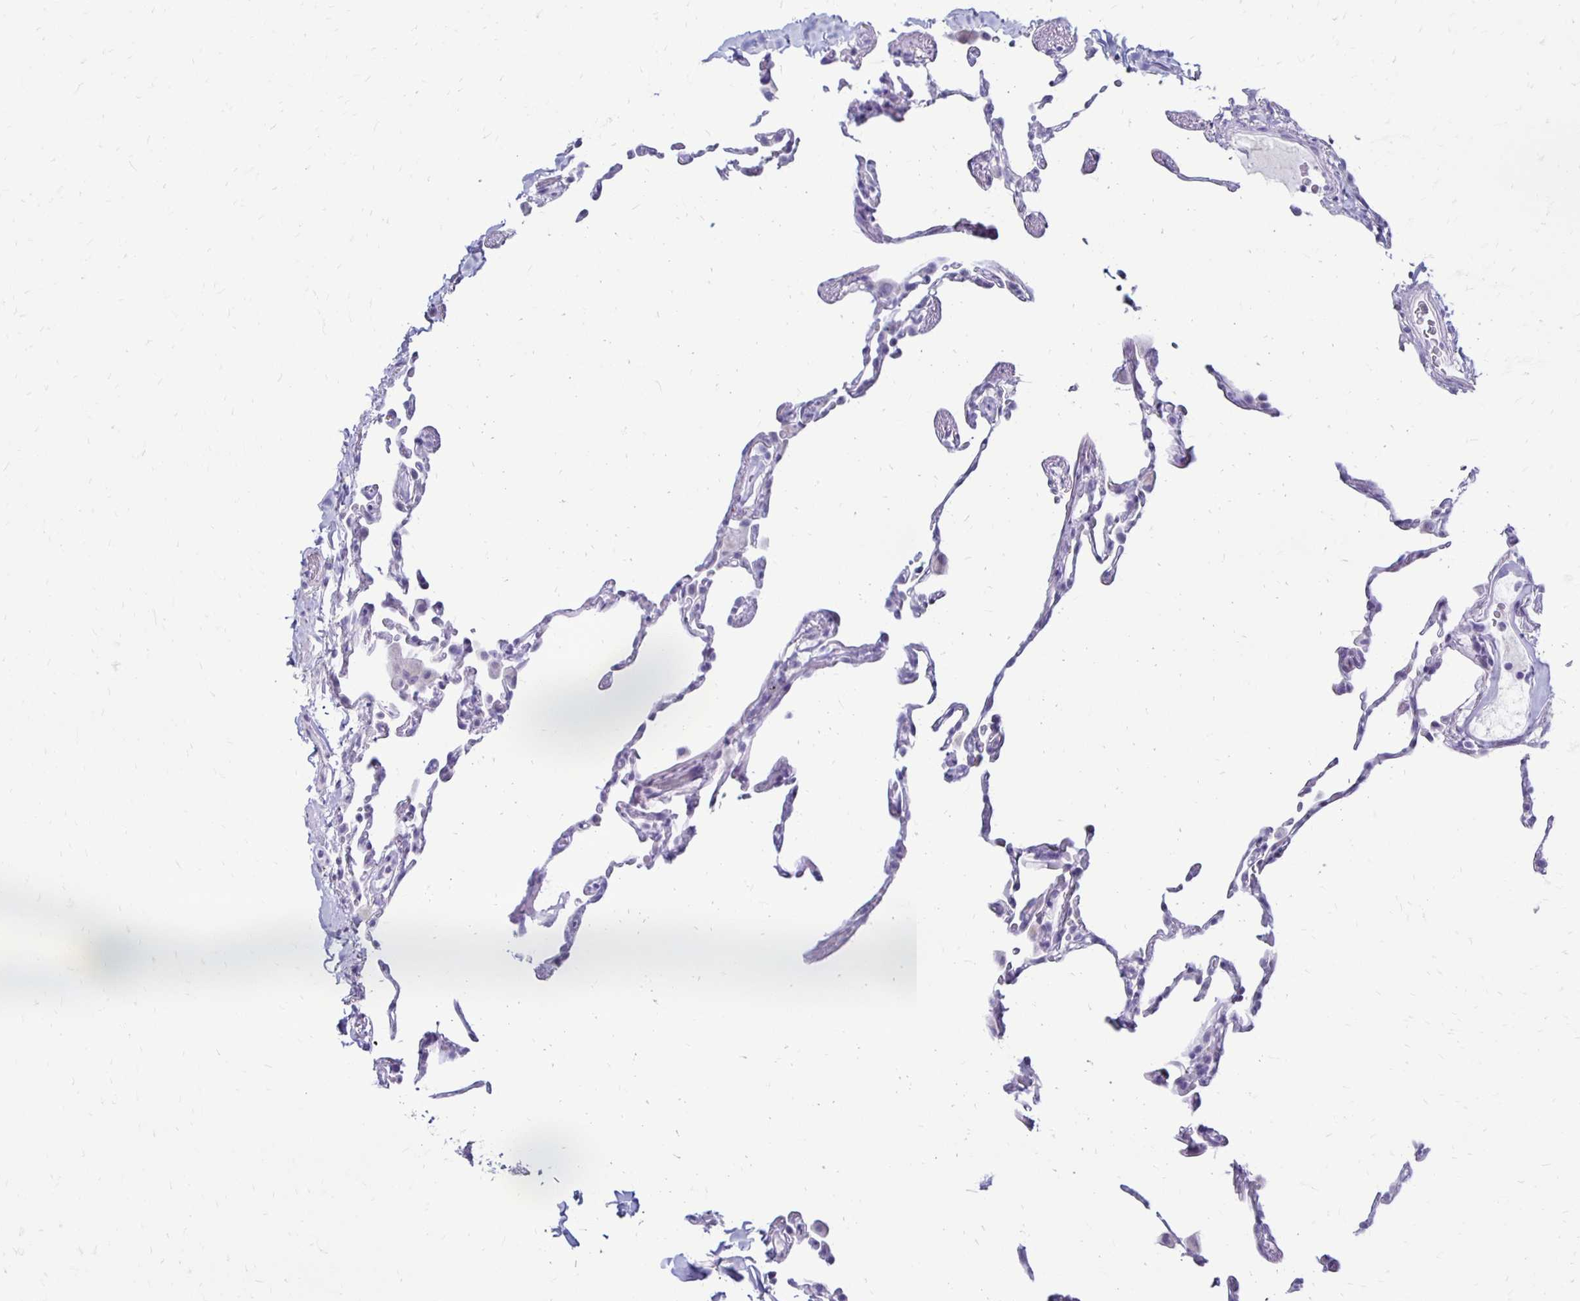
{"staining": {"intensity": "negative", "quantity": "none", "location": "none"}, "tissue": "lung", "cell_type": "Alveolar cells", "image_type": "normal", "snomed": [{"axis": "morphology", "description": "Normal tissue, NOS"}, {"axis": "topography", "description": "Lung"}], "caption": "Immunohistochemistry (IHC) histopathology image of unremarkable lung stained for a protein (brown), which reveals no positivity in alveolar cells. (DAB (3,3'-diaminobenzidine) immunohistochemistry visualized using brightfield microscopy, high magnification).", "gene": "RYR1", "patient": {"sex": "female", "age": 57}}